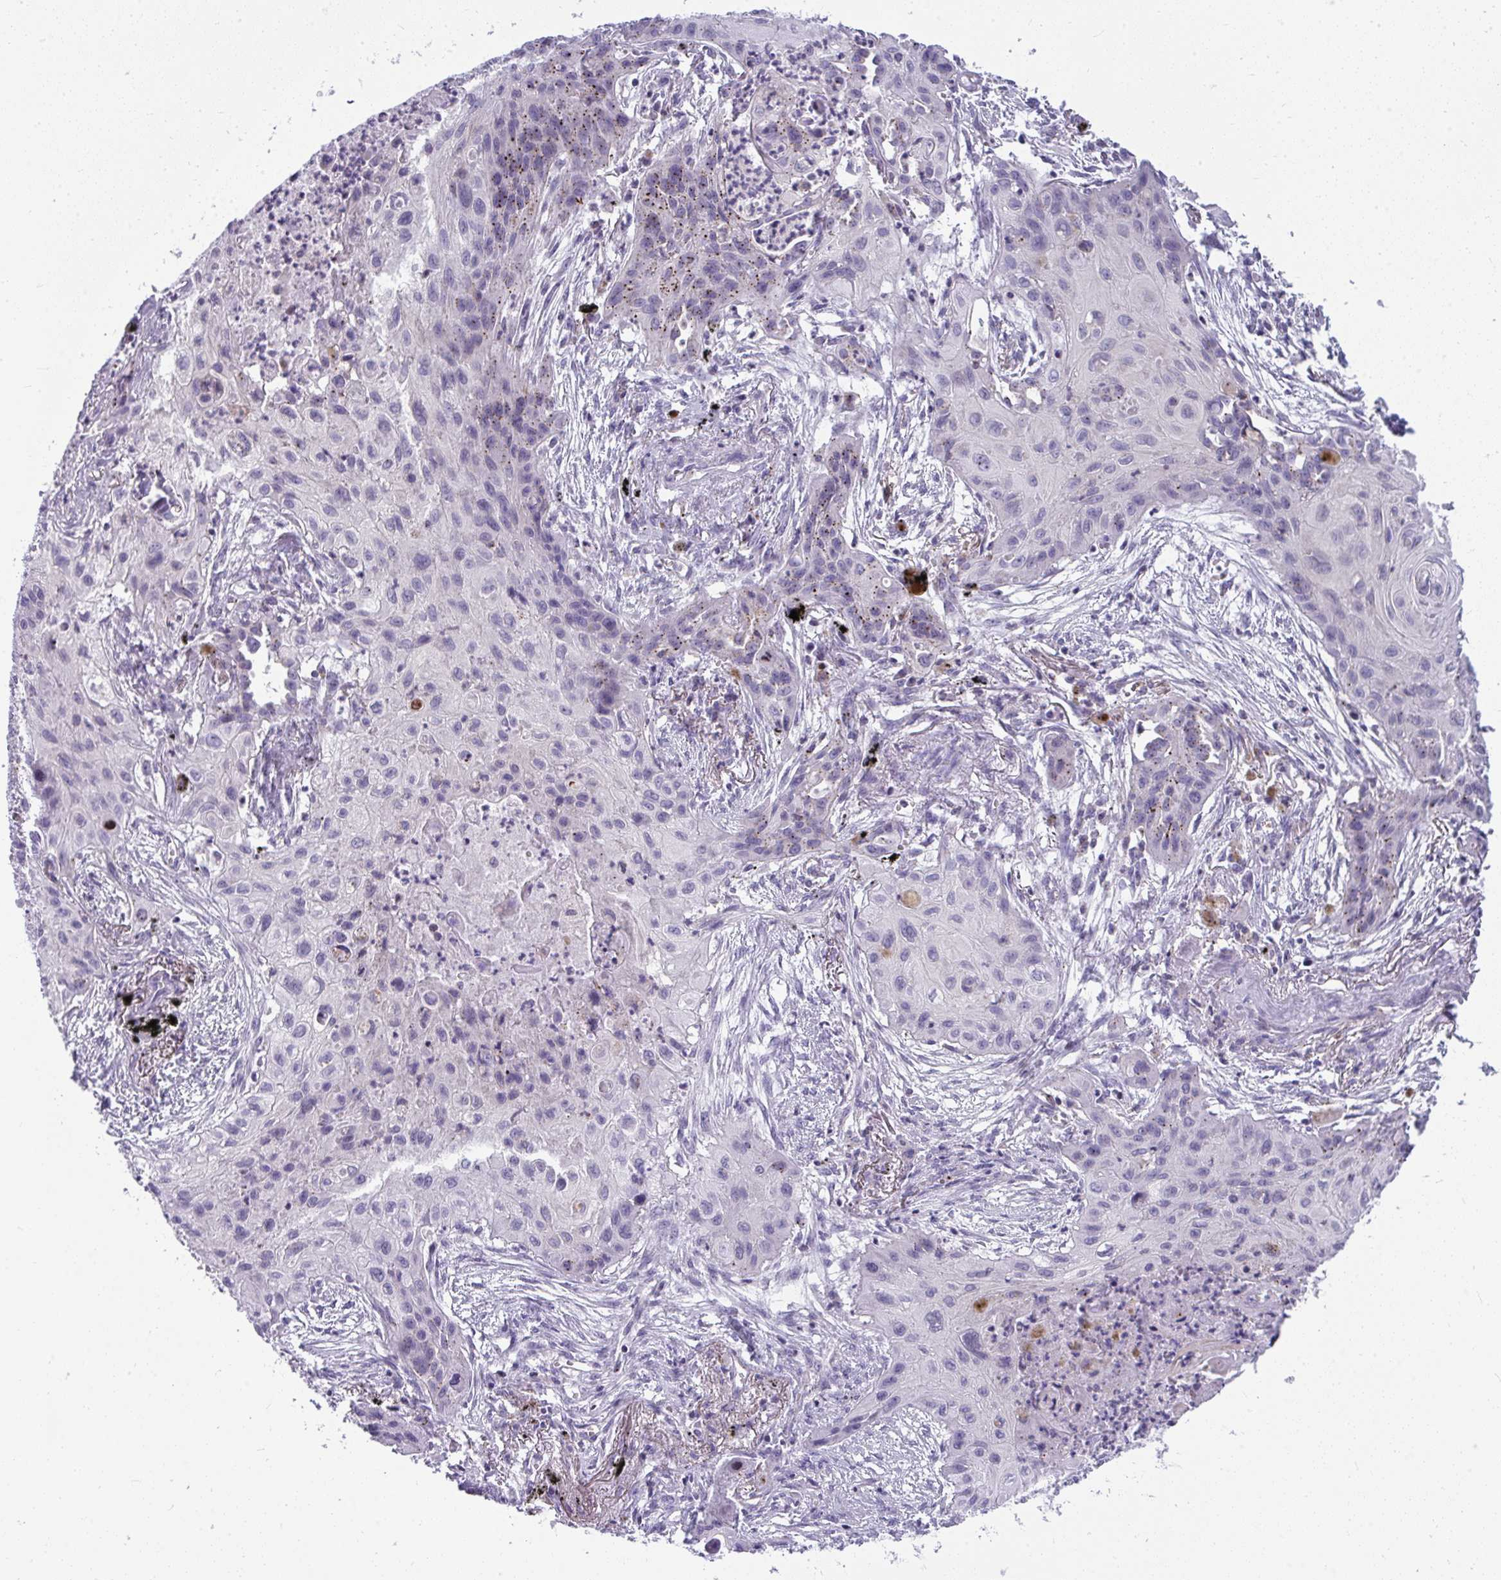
{"staining": {"intensity": "negative", "quantity": "none", "location": "none"}, "tissue": "lung cancer", "cell_type": "Tumor cells", "image_type": "cancer", "snomed": [{"axis": "morphology", "description": "Squamous cell carcinoma, NOS"}, {"axis": "topography", "description": "Lung"}], "caption": "Tumor cells are negative for brown protein staining in lung cancer.", "gene": "VPS4B", "patient": {"sex": "male", "age": 71}}